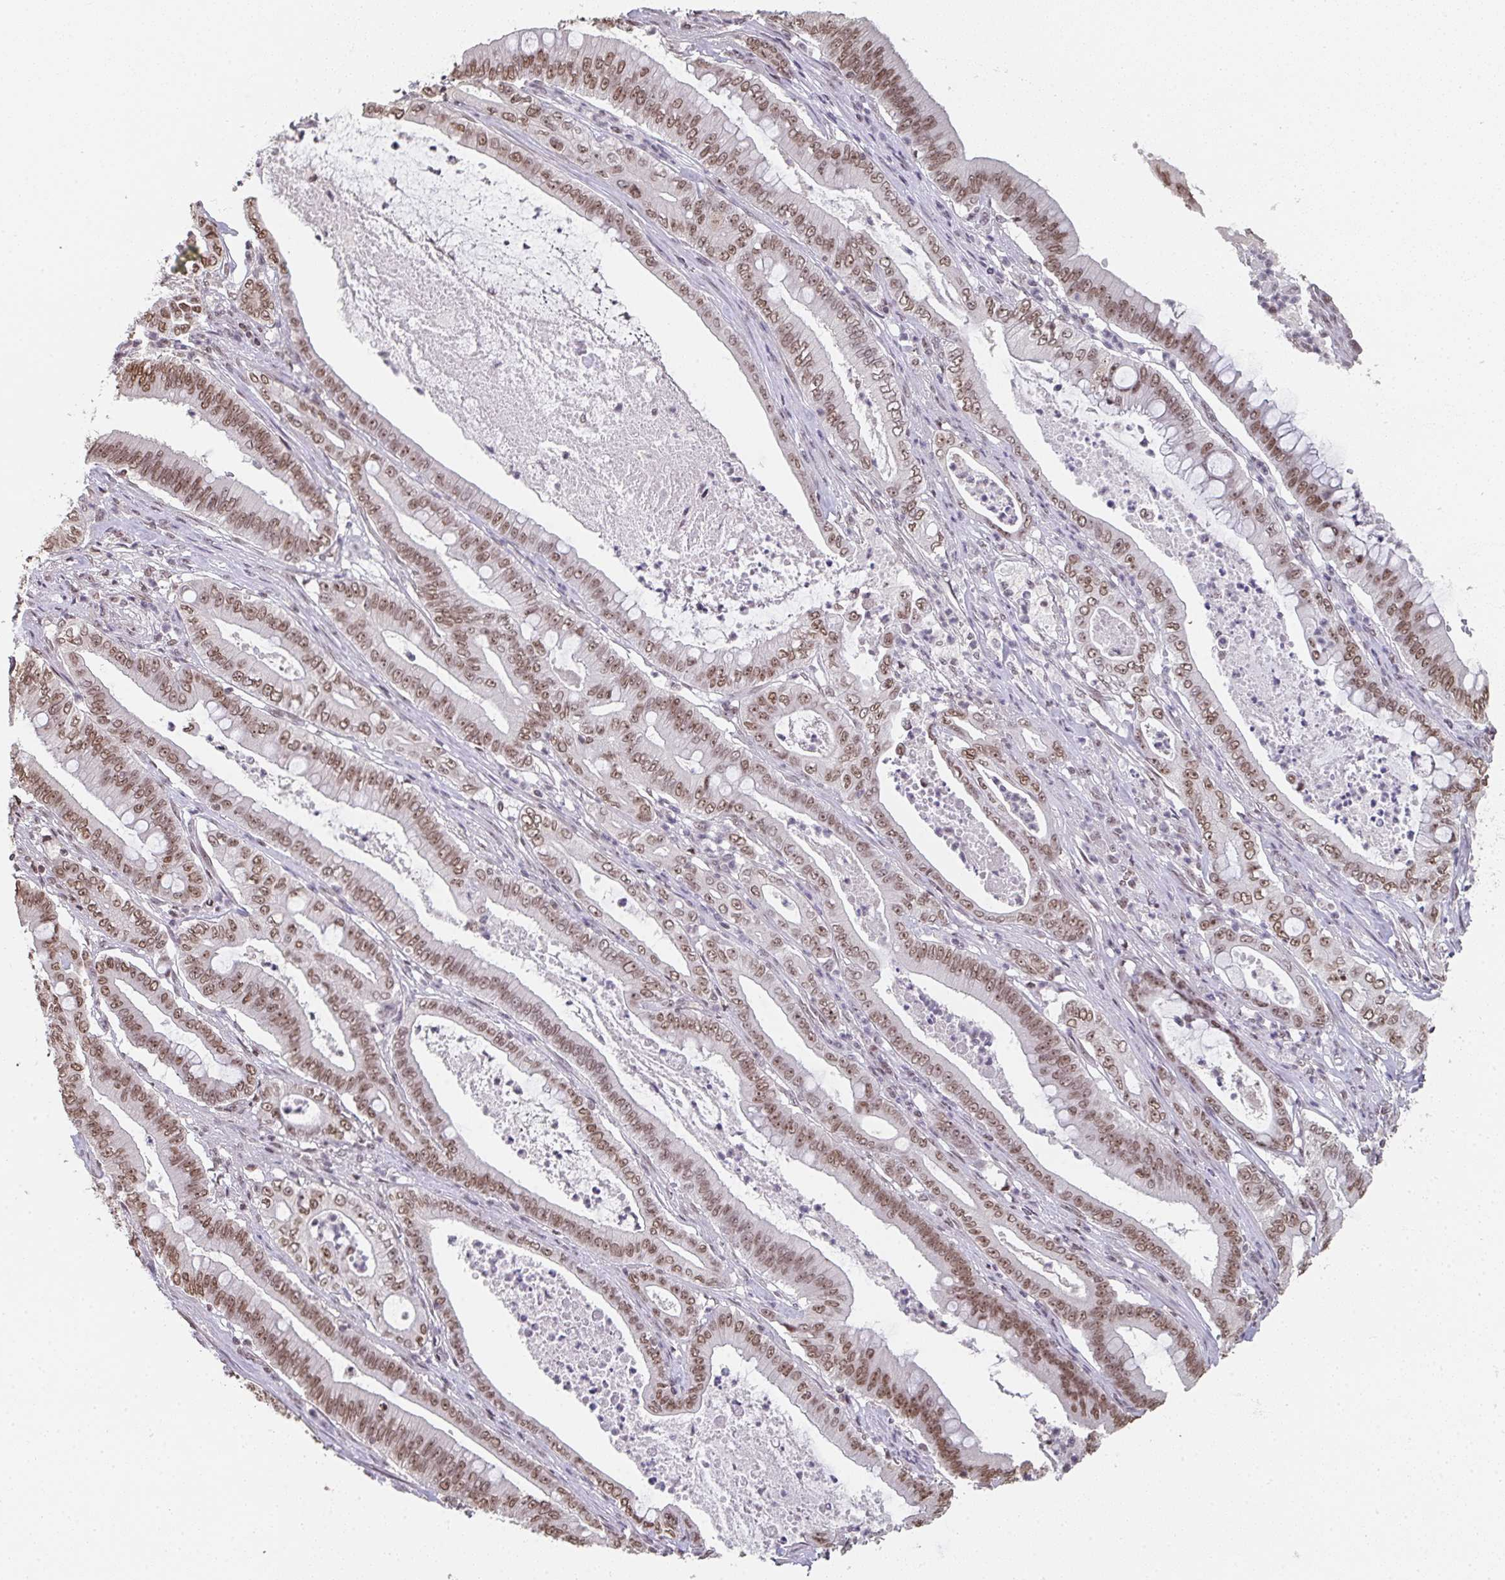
{"staining": {"intensity": "moderate", "quantity": ">75%", "location": "nuclear"}, "tissue": "pancreatic cancer", "cell_type": "Tumor cells", "image_type": "cancer", "snomed": [{"axis": "morphology", "description": "Adenocarcinoma, NOS"}, {"axis": "topography", "description": "Pancreas"}], "caption": "The image shows a brown stain indicating the presence of a protein in the nuclear of tumor cells in pancreatic adenocarcinoma. (DAB = brown stain, brightfield microscopy at high magnification).", "gene": "DKC1", "patient": {"sex": "male", "age": 71}}